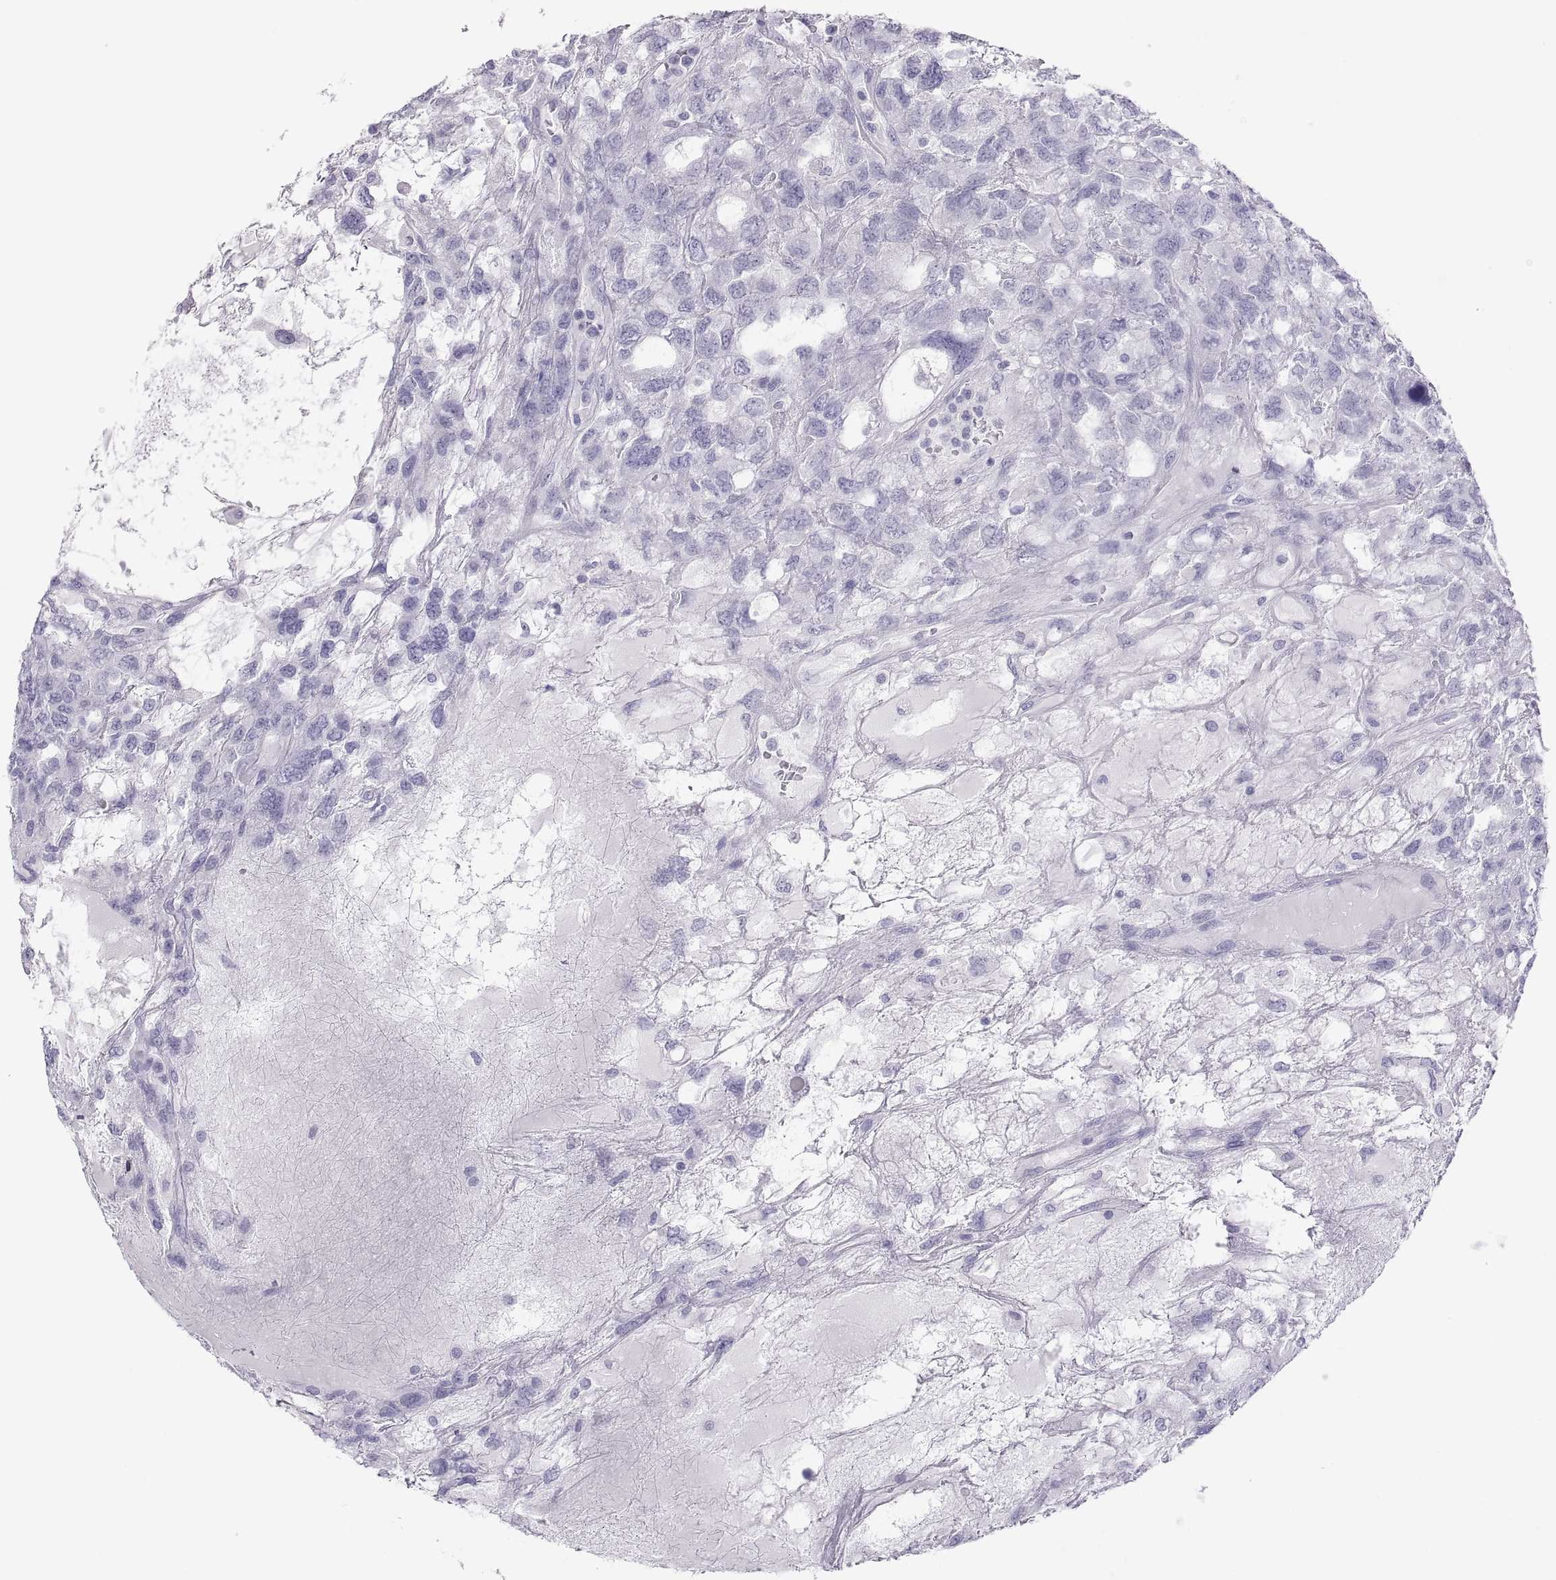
{"staining": {"intensity": "negative", "quantity": "none", "location": "none"}, "tissue": "testis cancer", "cell_type": "Tumor cells", "image_type": "cancer", "snomed": [{"axis": "morphology", "description": "Seminoma, NOS"}, {"axis": "topography", "description": "Testis"}], "caption": "Immunohistochemistry histopathology image of seminoma (testis) stained for a protein (brown), which exhibits no positivity in tumor cells. (Stains: DAB (3,3'-diaminobenzidine) immunohistochemistry with hematoxylin counter stain, Microscopy: brightfield microscopy at high magnification).", "gene": "SEMG1", "patient": {"sex": "male", "age": 52}}